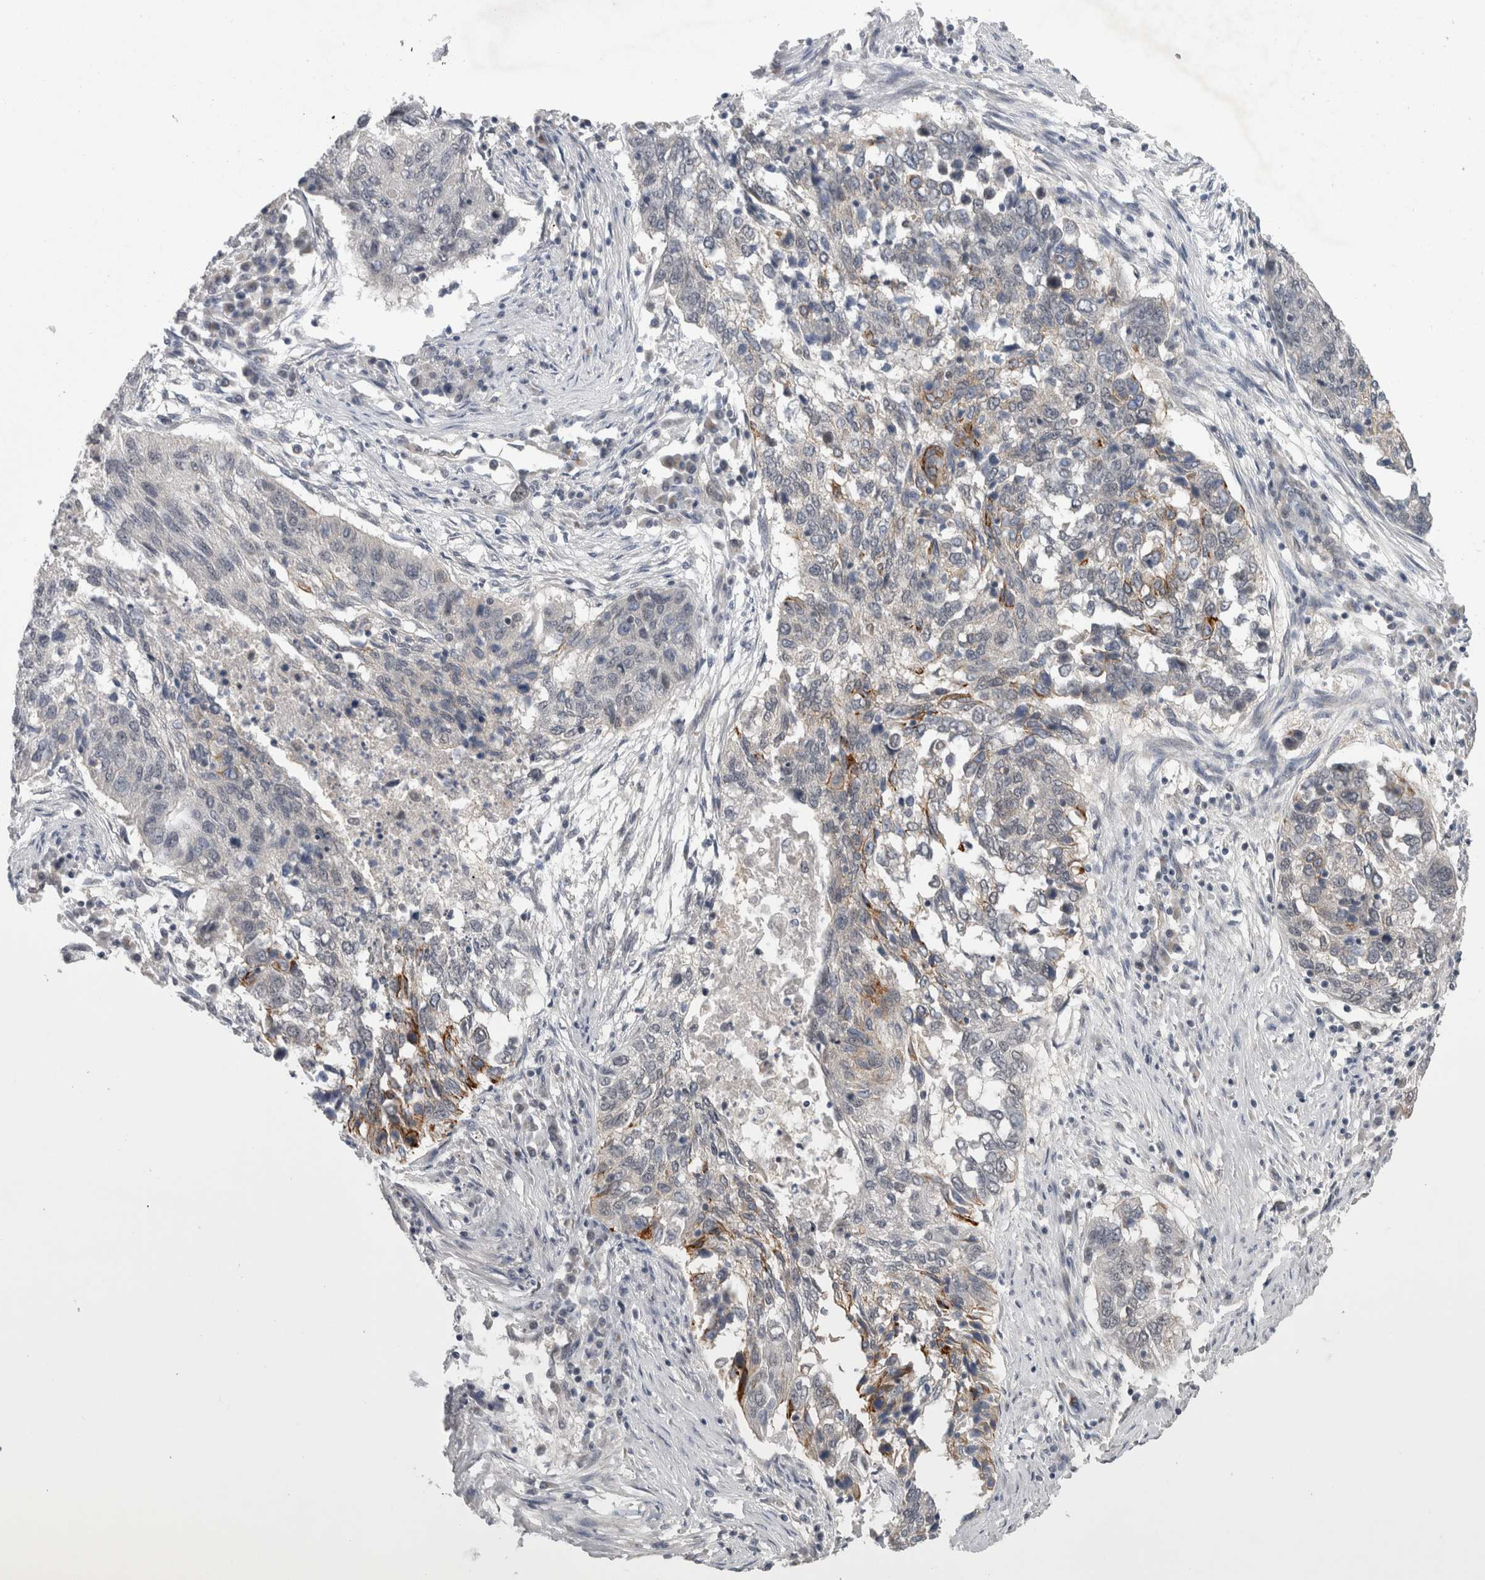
{"staining": {"intensity": "moderate", "quantity": "<25%", "location": "cytoplasmic/membranous"}, "tissue": "lung cancer", "cell_type": "Tumor cells", "image_type": "cancer", "snomed": [{"axis": "morphology", "description": "Squamous cell carcinoma, NOS"}, {"axis": "topography", "description": "Lung"}], "caption": "This image shows immunohistochemistry staining of human lung squamous cell carcinoma, with low moderate cytoplasmic/membranous positivity in about <25% of tumor cells.", "gene": "ZNF341", "patient": {"sex": "female", "age": 63}}